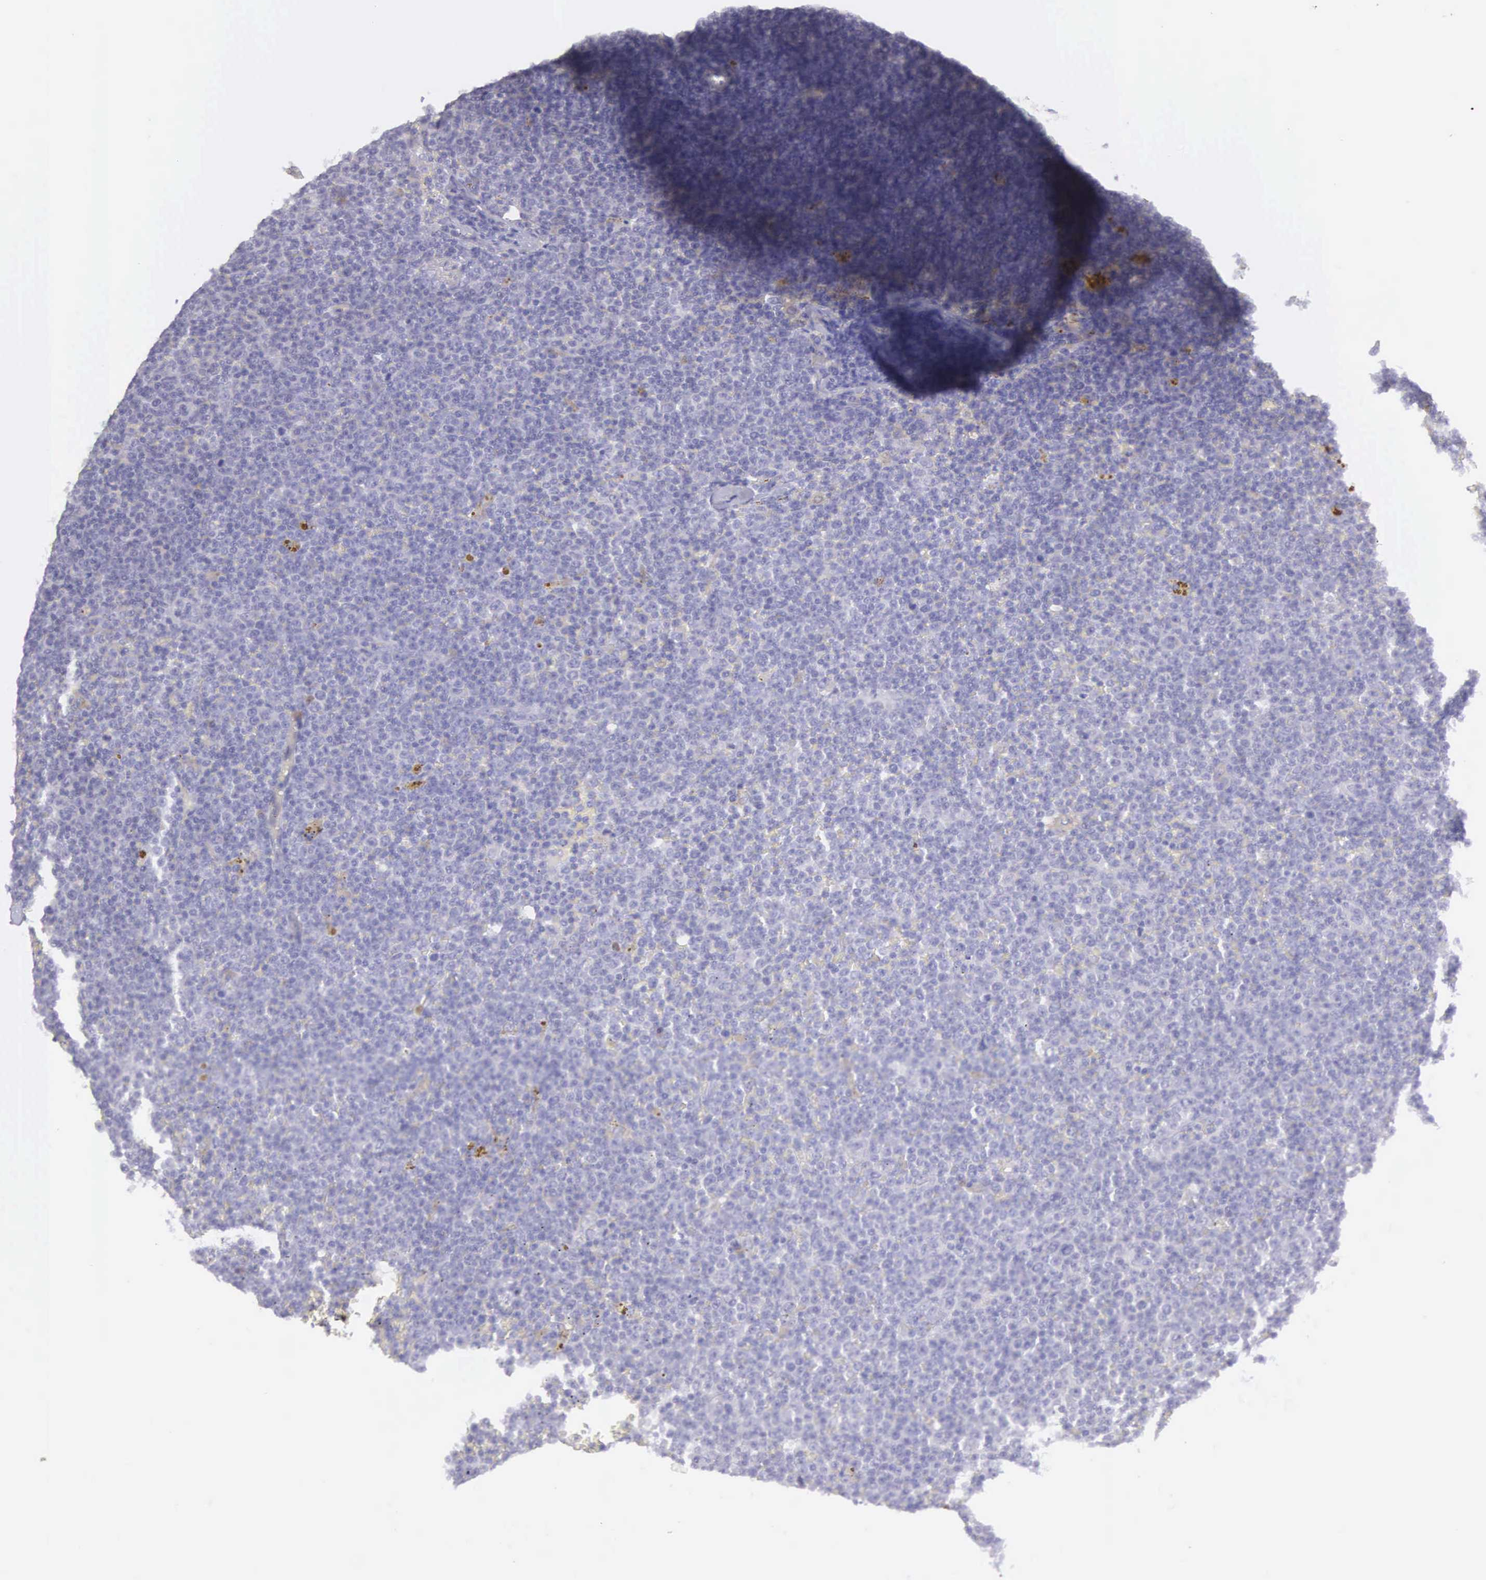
{"staining": {"intensity": "weak", "quantity": "<25%", "location": "cytoplasmic/membranous"}, "tissue": "lymphoma", "cell_type": "Tumor cells", "image_type": "cancer", "snomed": [{"axis": "morphology", "description": "Malignant lymphoma, non-Hodgkin's type, Low grade"}, {"axis": "topography", "description": "Lymph node"}], "caption": "IHC photomicrograph of neoplastic tissue: lymphoma stained with DAB (3,3'-diaminobenzidine) shows no significant protein expression in tumor cells. (Stains: DAB (3,3'-diaminobenzidine) immunohistochemistry (IHC) with hematoxylin counter stain, Microscopy: brightfield microscopy at high magnification).", "gene": "ARFGAP3", "patient": {"sex": "male", "age": 50}}